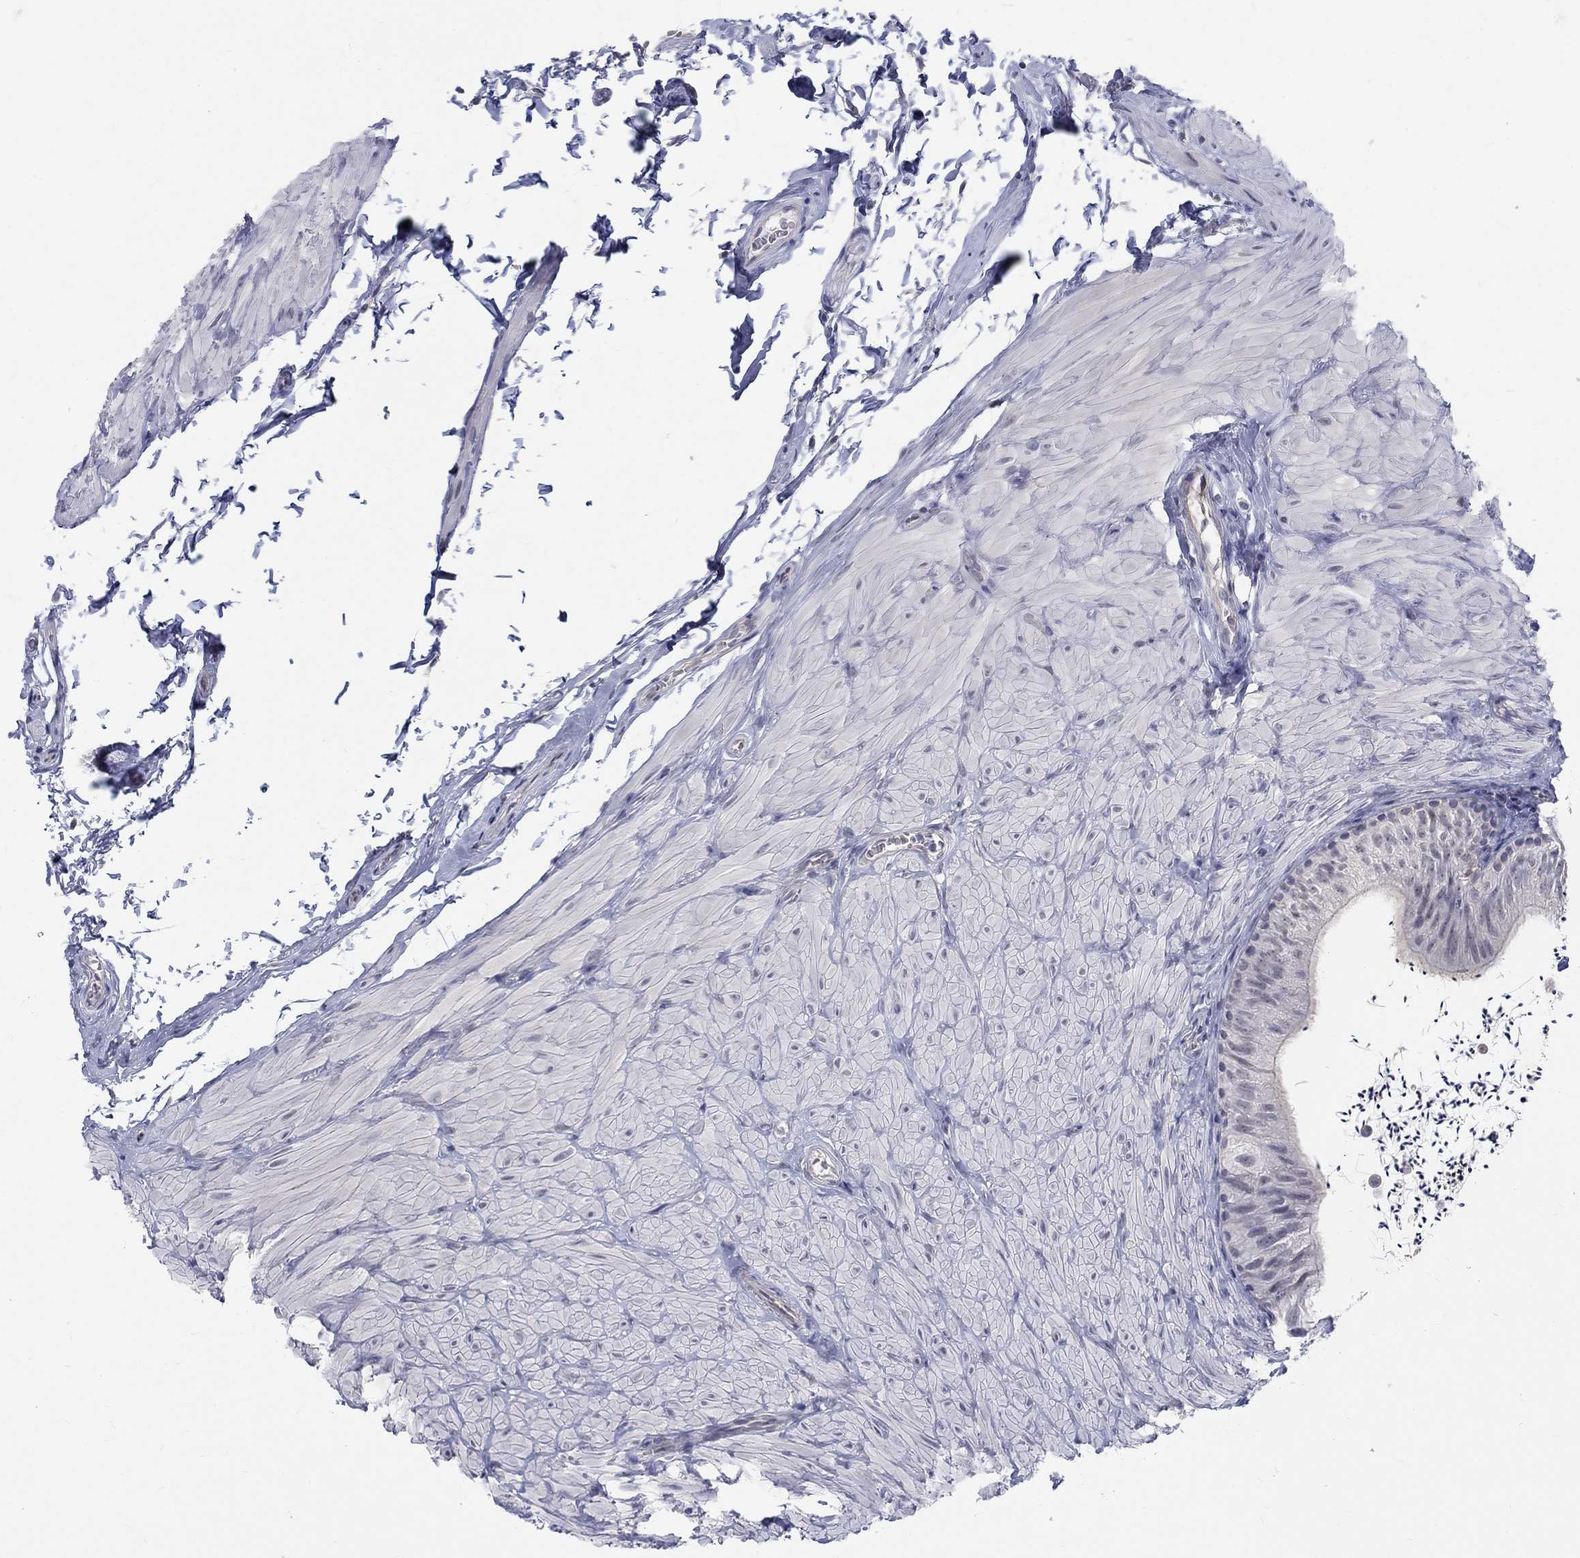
{"staining": {"intensity": "negative", "quantity": "none", "location": "none"}, "tissue": "epididymis", "cell_type": "Glandular cells", "image_type": "normal", "snomed": [{"axis": "morphology", "description": "Normal tissue, NOS"}, {"axis": "topography", "description": "Epididymis"}], "caption": "Immunohistochemical staining of unremarkable human epididymis shows no significant staining in glandular cells. Nuclei are stained in blue.", "gene": "EGFLAM", "patient": {"sex": "male", "age": 32}}